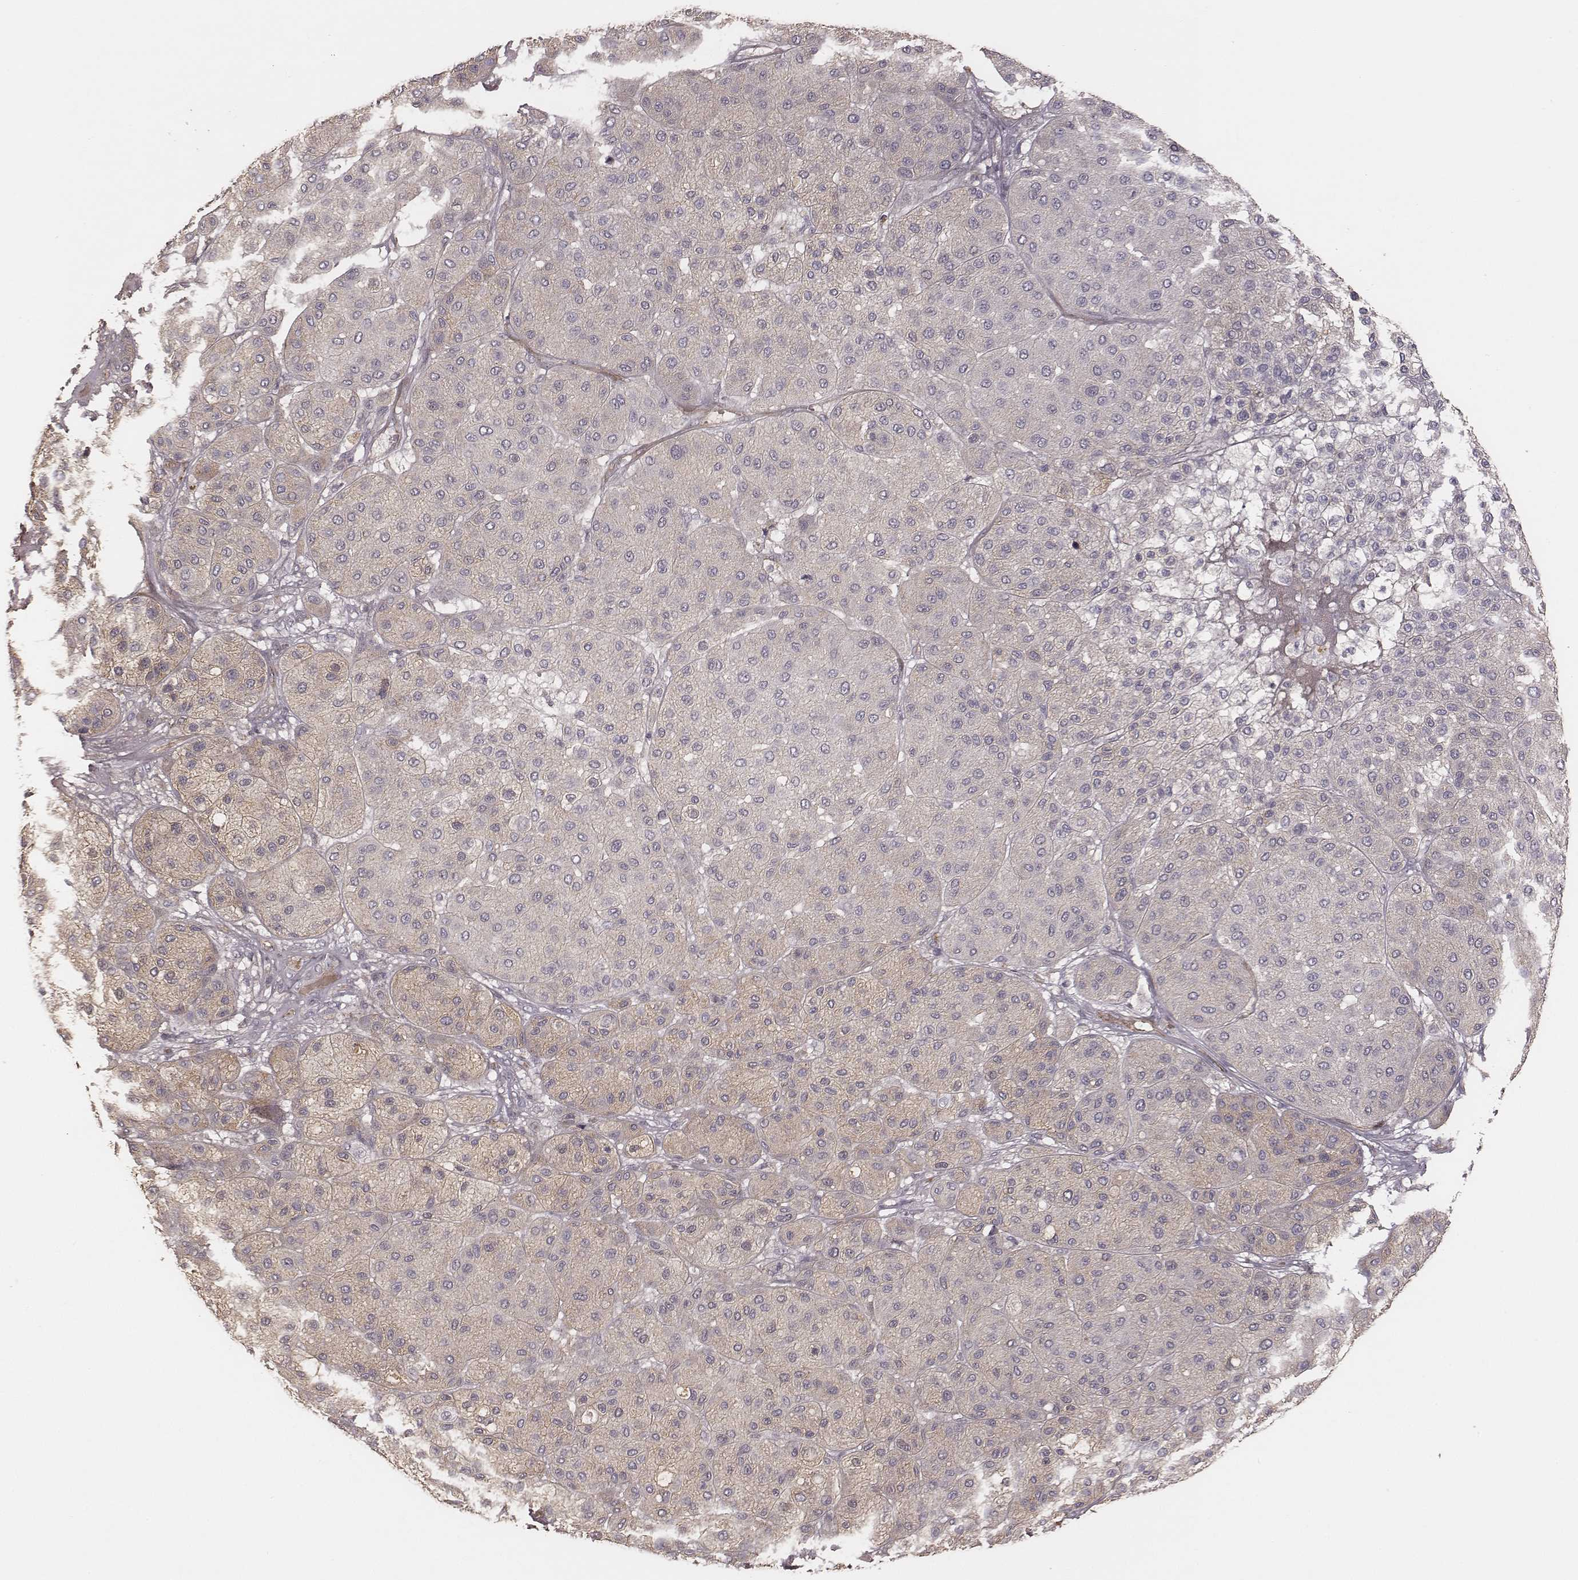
{"staining": {"intensity": "weak", "quantity": ">75%", "location": "cytoplasmic/membranous"}, "tissue": "melanoma", "cell_type": "Tumor cells", "image_type": "cancer", "snomed": [{"axis": "morphology", "description": "Malignant melanoma, Metastatic site"}, {"axis": "topography", "description": "Smooth muscle"}], "caption": "Protein positivity by IHC displays weak cytoplasmic/membranous expression in approximately >75% of tumor cells in malignant melanoma (metastatic site). The staining was performed using DAB (3,3'-diaminobenzidine), with brown indicating positive protein expression. Nuclei are stained blue with hematoxylin.", "gene": "OTOGL", "patient": {"sex": "male", "age": 41}}